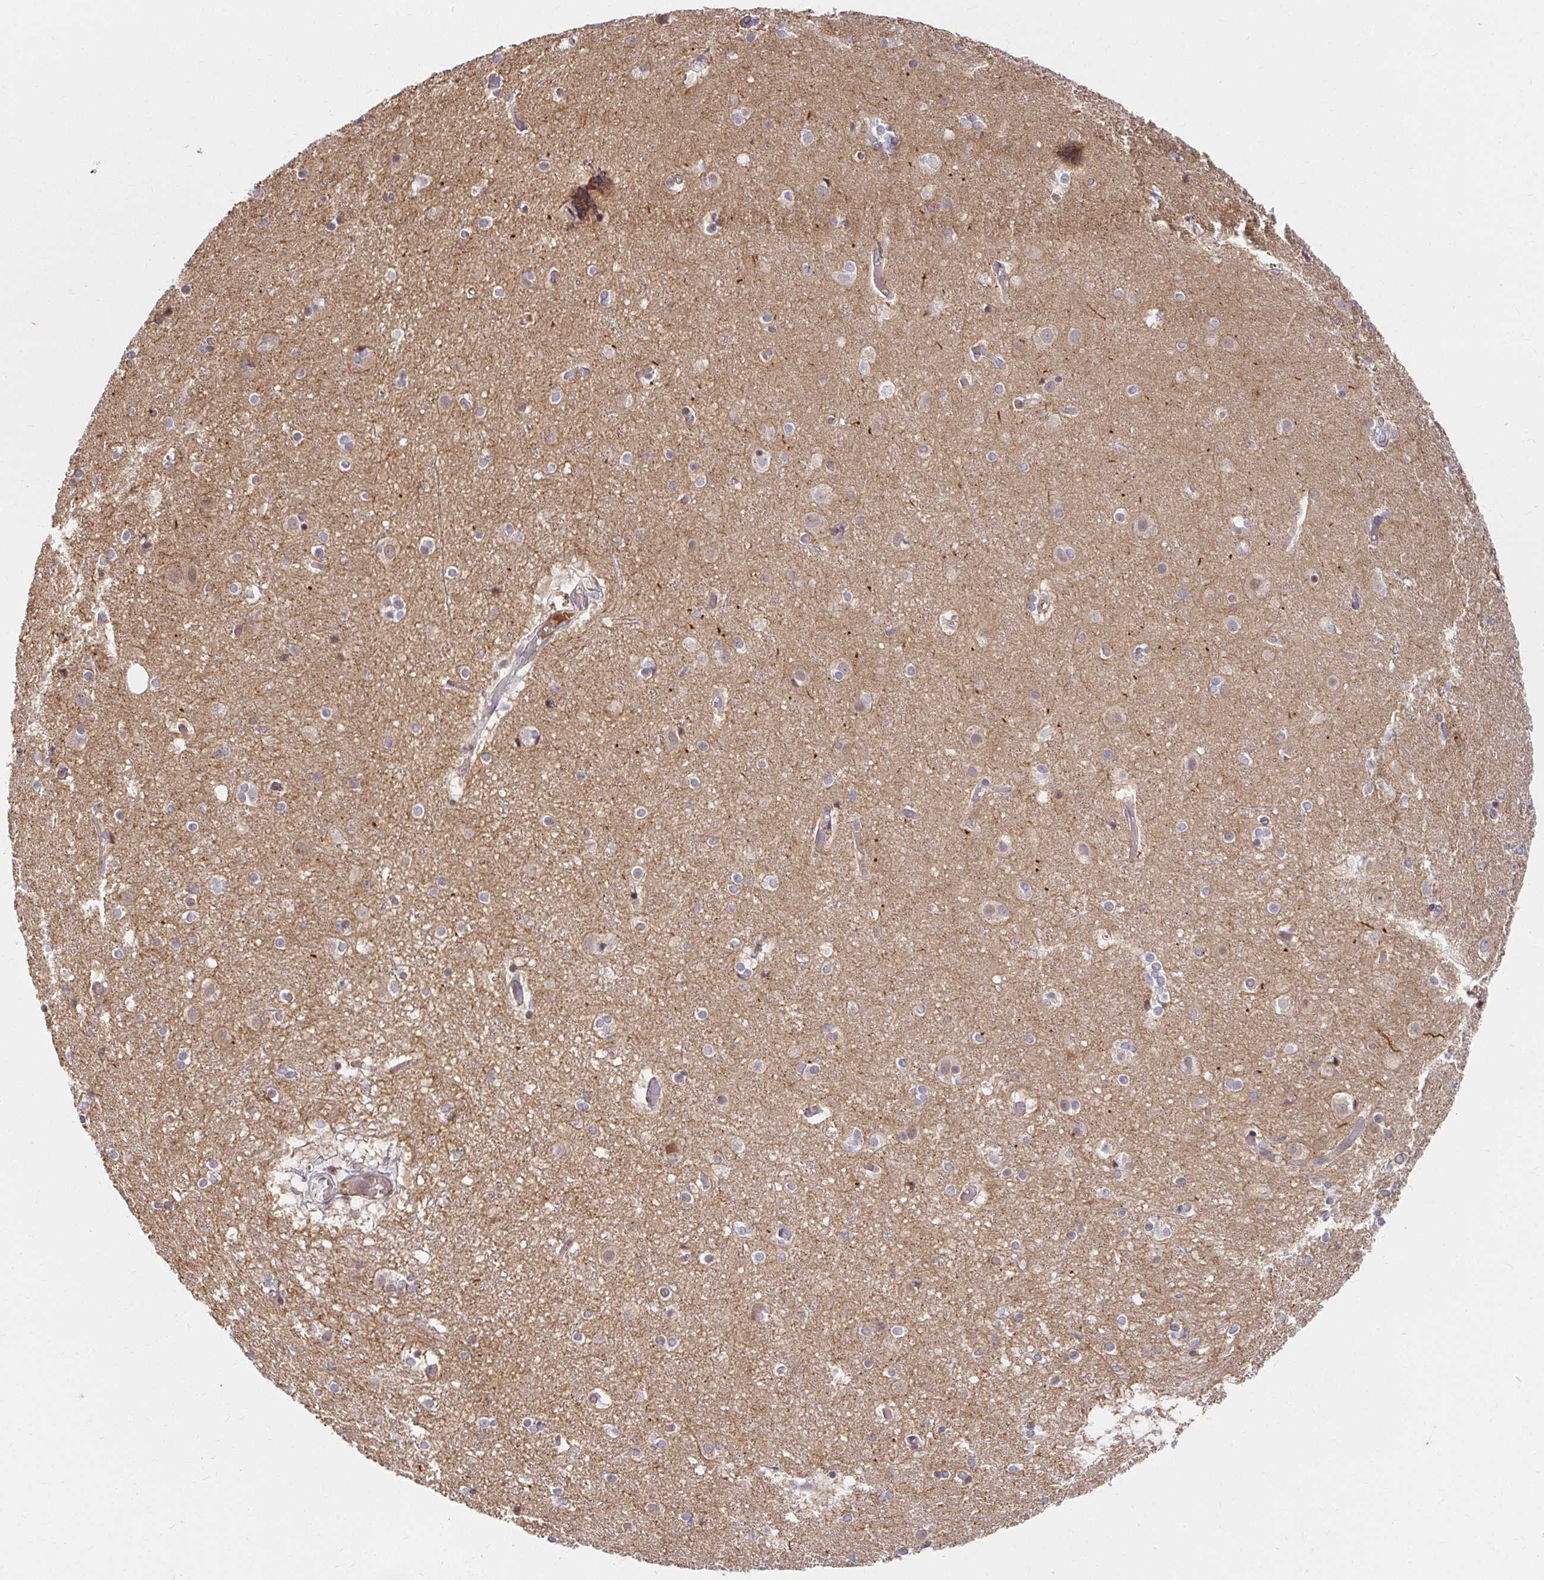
{"staining": {"intensity": "negative", "quantity": "none", "location": "none"}, "tissue": "cerebral cortex", "cell_type": "Endothelial cells", "image_type": "normal", "snomed": [{"axis": "morphology", "description": "Normal tissue, NOS"}, {"axis": "topography", "description": "Cerebral cortex"}], "caption": "IHC micrograph of normal cerebral cortex stained for a protein (brown), which displays no staining in endothelial cells.", "gene": "ANK3", "patient": {"sex": "female", "age": 52}}